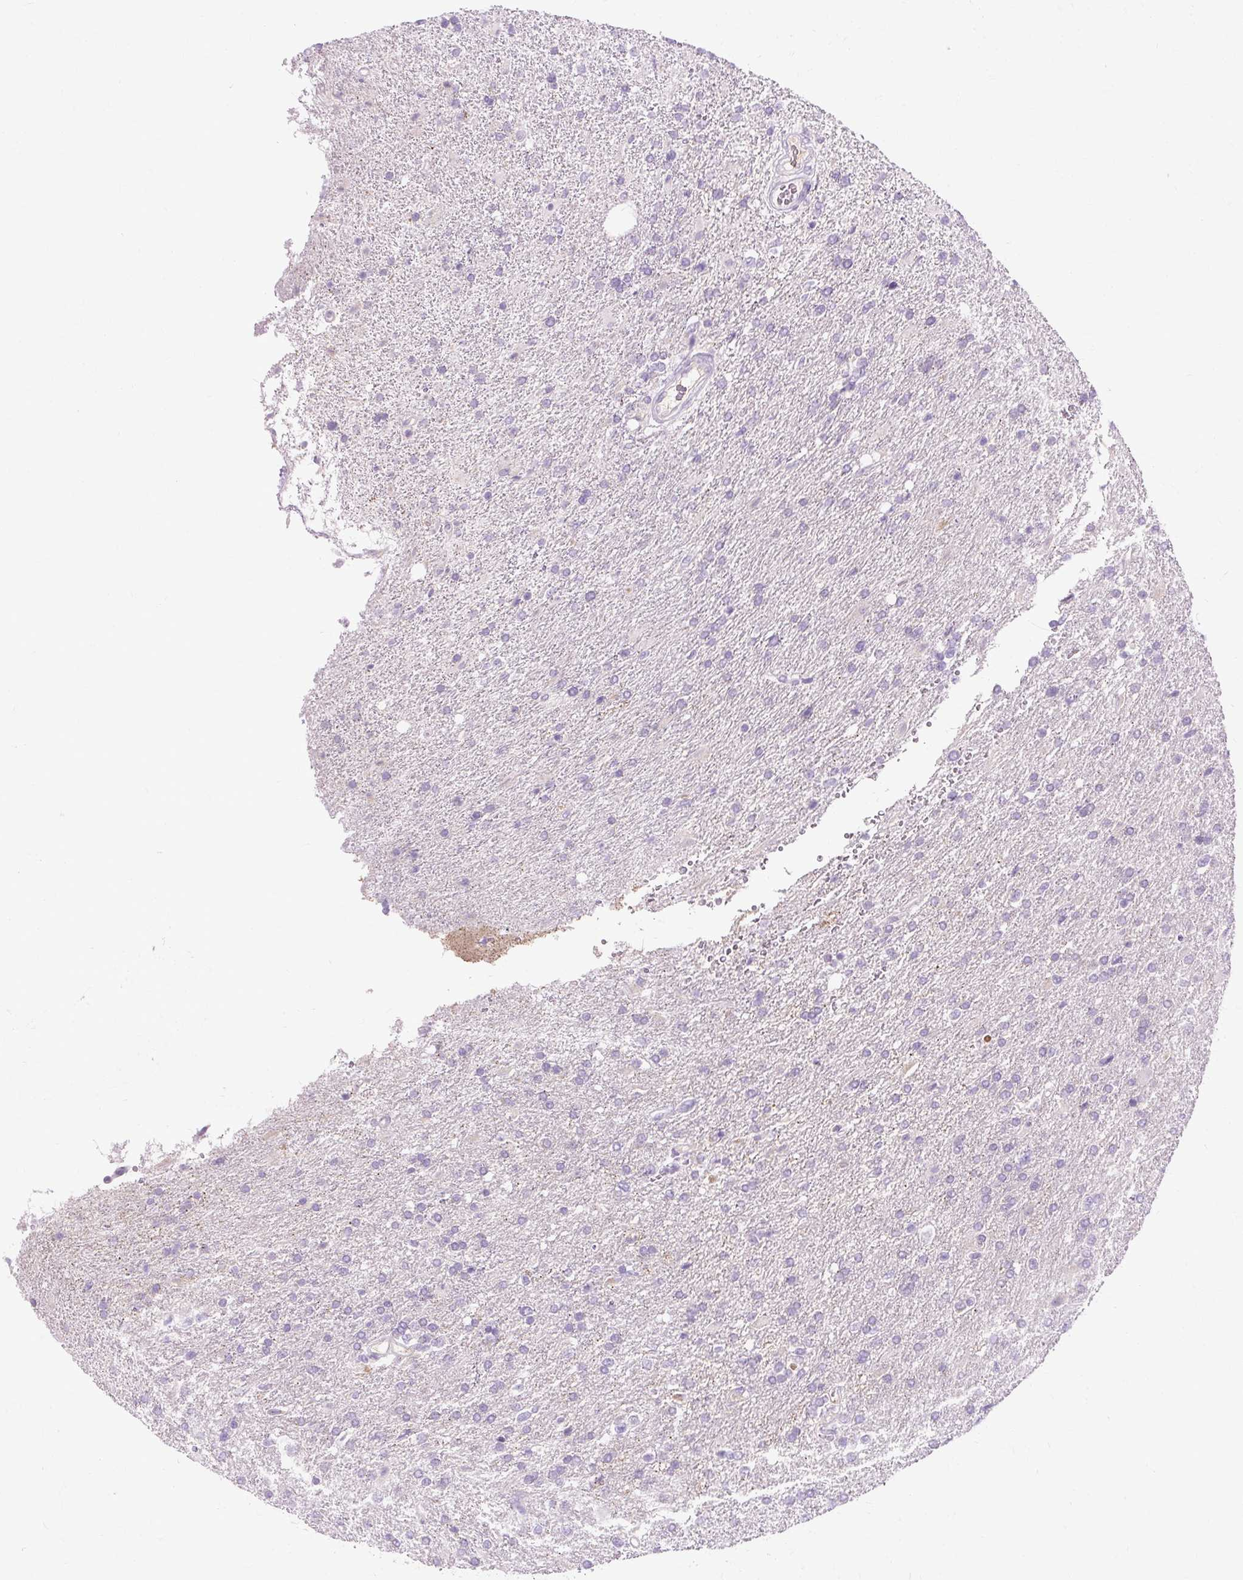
{"staining": {"intensity": "negative", "quantity": "none", "location": "none"}, "tissue": "glioma", "cell_type": "Tumor cells", "image_type": "cancer", "snomed": [{"axis": "morphology", "description": "Glioma, malignant, High grade"}, {"axis": "topography", "description": "Brain"}], "caption": "Histopathology image shows no significant protein expression in tumor cells of glioma.", "gene": "ARRDC2", "patient": {"sex": "male", "age": 56}}